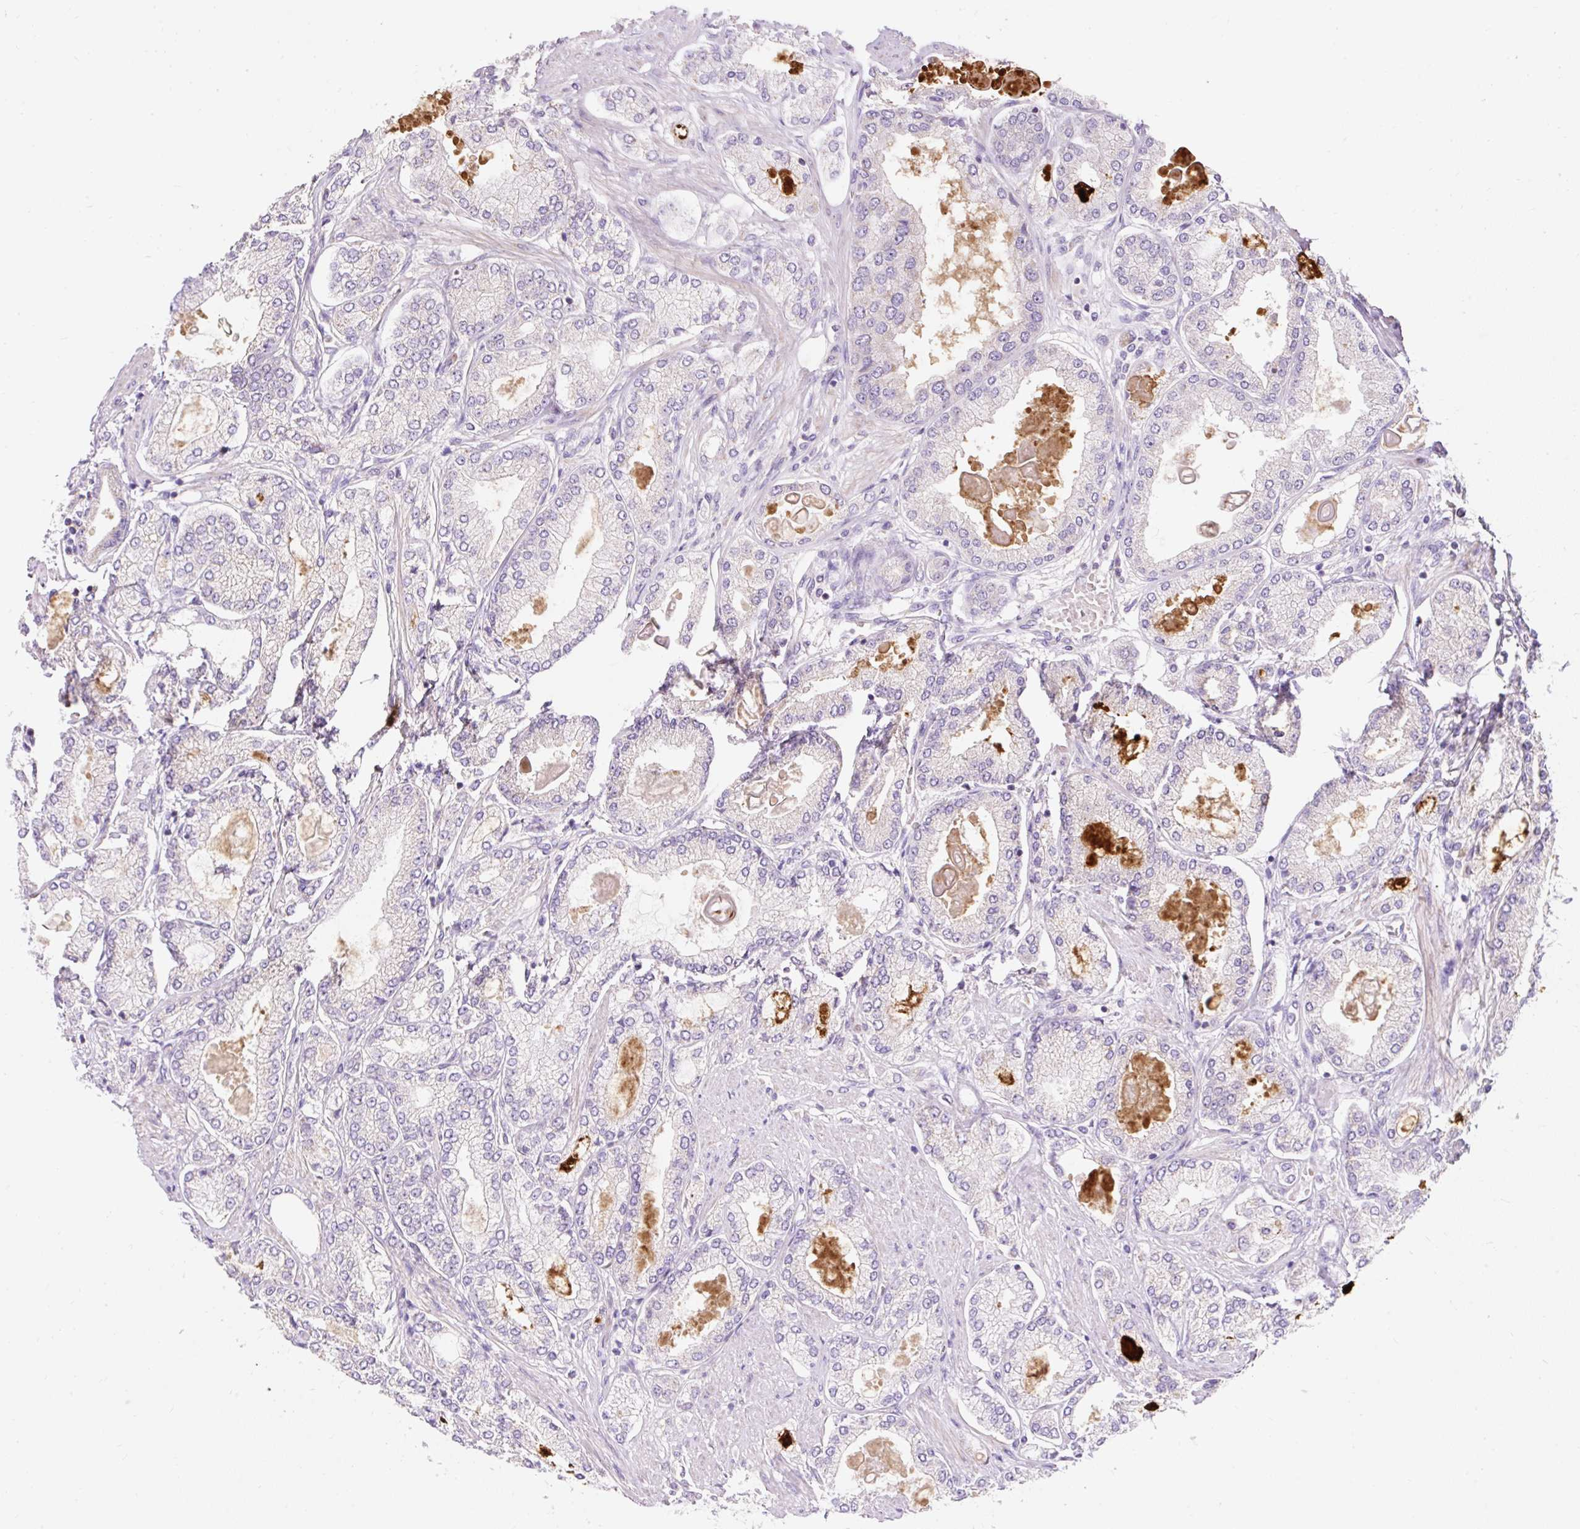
{"staining": {"intensity": "negative", "quantity": "none", "location": "none"}, "tissue": "prostate cancer", "cell_type": "Tumor cells", "image_type": "cancer", "snomed": [{"axis": "morphology", "description": "Adenocarcinoma, High grade"}, {"axis": "topography", "description": "Prostate"}], "caption": "There is no significant positivity in tumor cells of prostate adenocarcinoma (high-grade). Brightfield microscopy of immunohistochemistry (IHC) stained with DAB (3,3'-diaminobenzidine) (brown) and hematoxylin (blue), captured at high magnification.", "gene": "PMAIP1", "patient": {"sex": "male", "age": 68}}